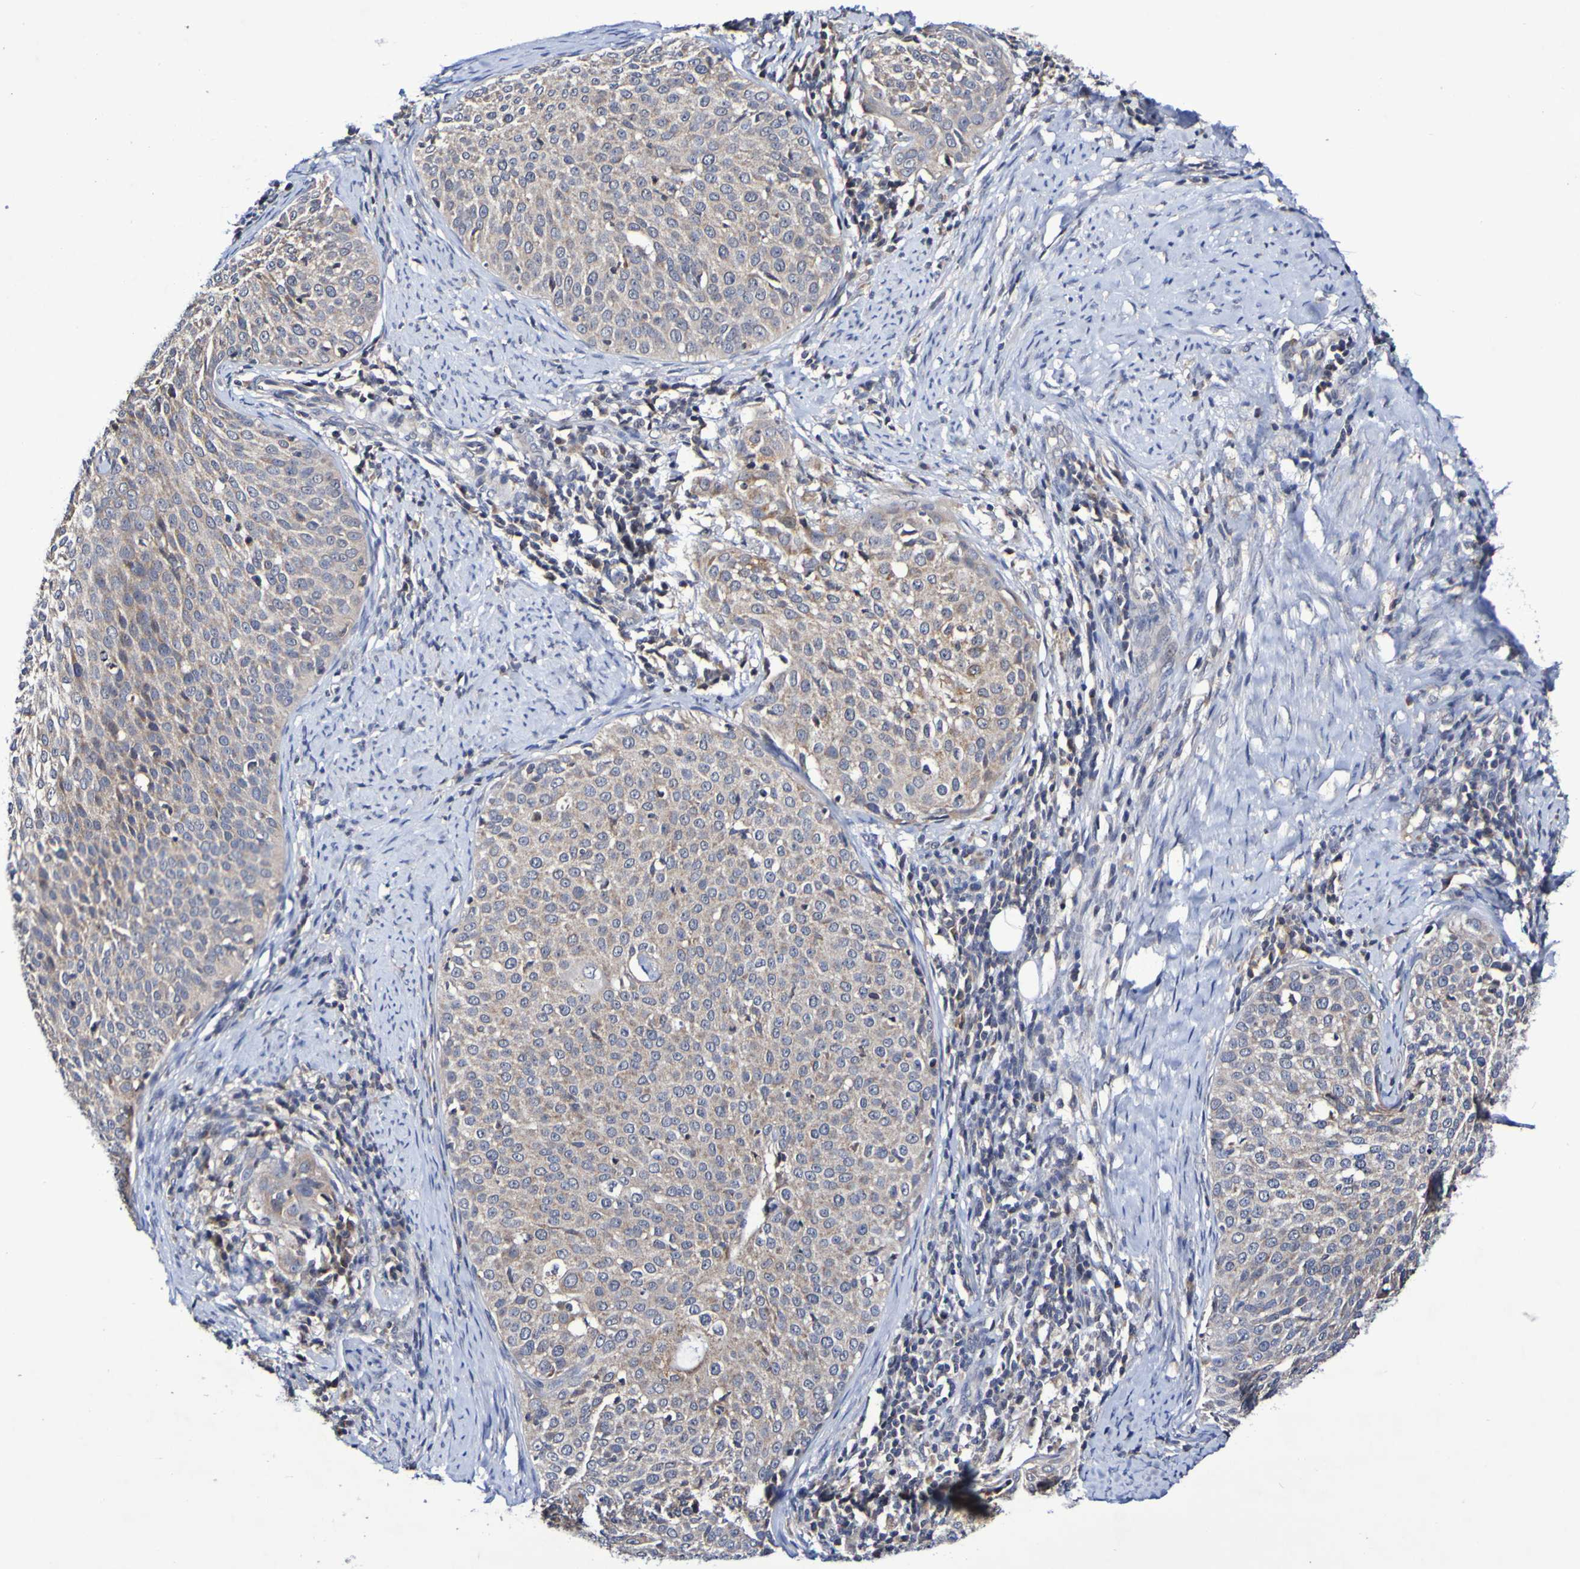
{"staining": {"intensity": "weak", "quantity": ">75%", "location": "cytoplasmic/membranous"}, "tissue": "cervical cancer", "cell_type": "Tumor cells", "image_type": "cancer", "snomed": [{"axis": "morphology", "description": "Squamous cell carcinoma, NOS"}, {"axis": "topography", "description": "Cervix"}], "caption": "Brown immunohistochemical staining in cervical squamous cell carcinoma shows weak cytoplasmic/membranous staining in about >75% of tumor cells.", "gene": "PTP4A2", "patient": {"sex": "female", "age": 51}}